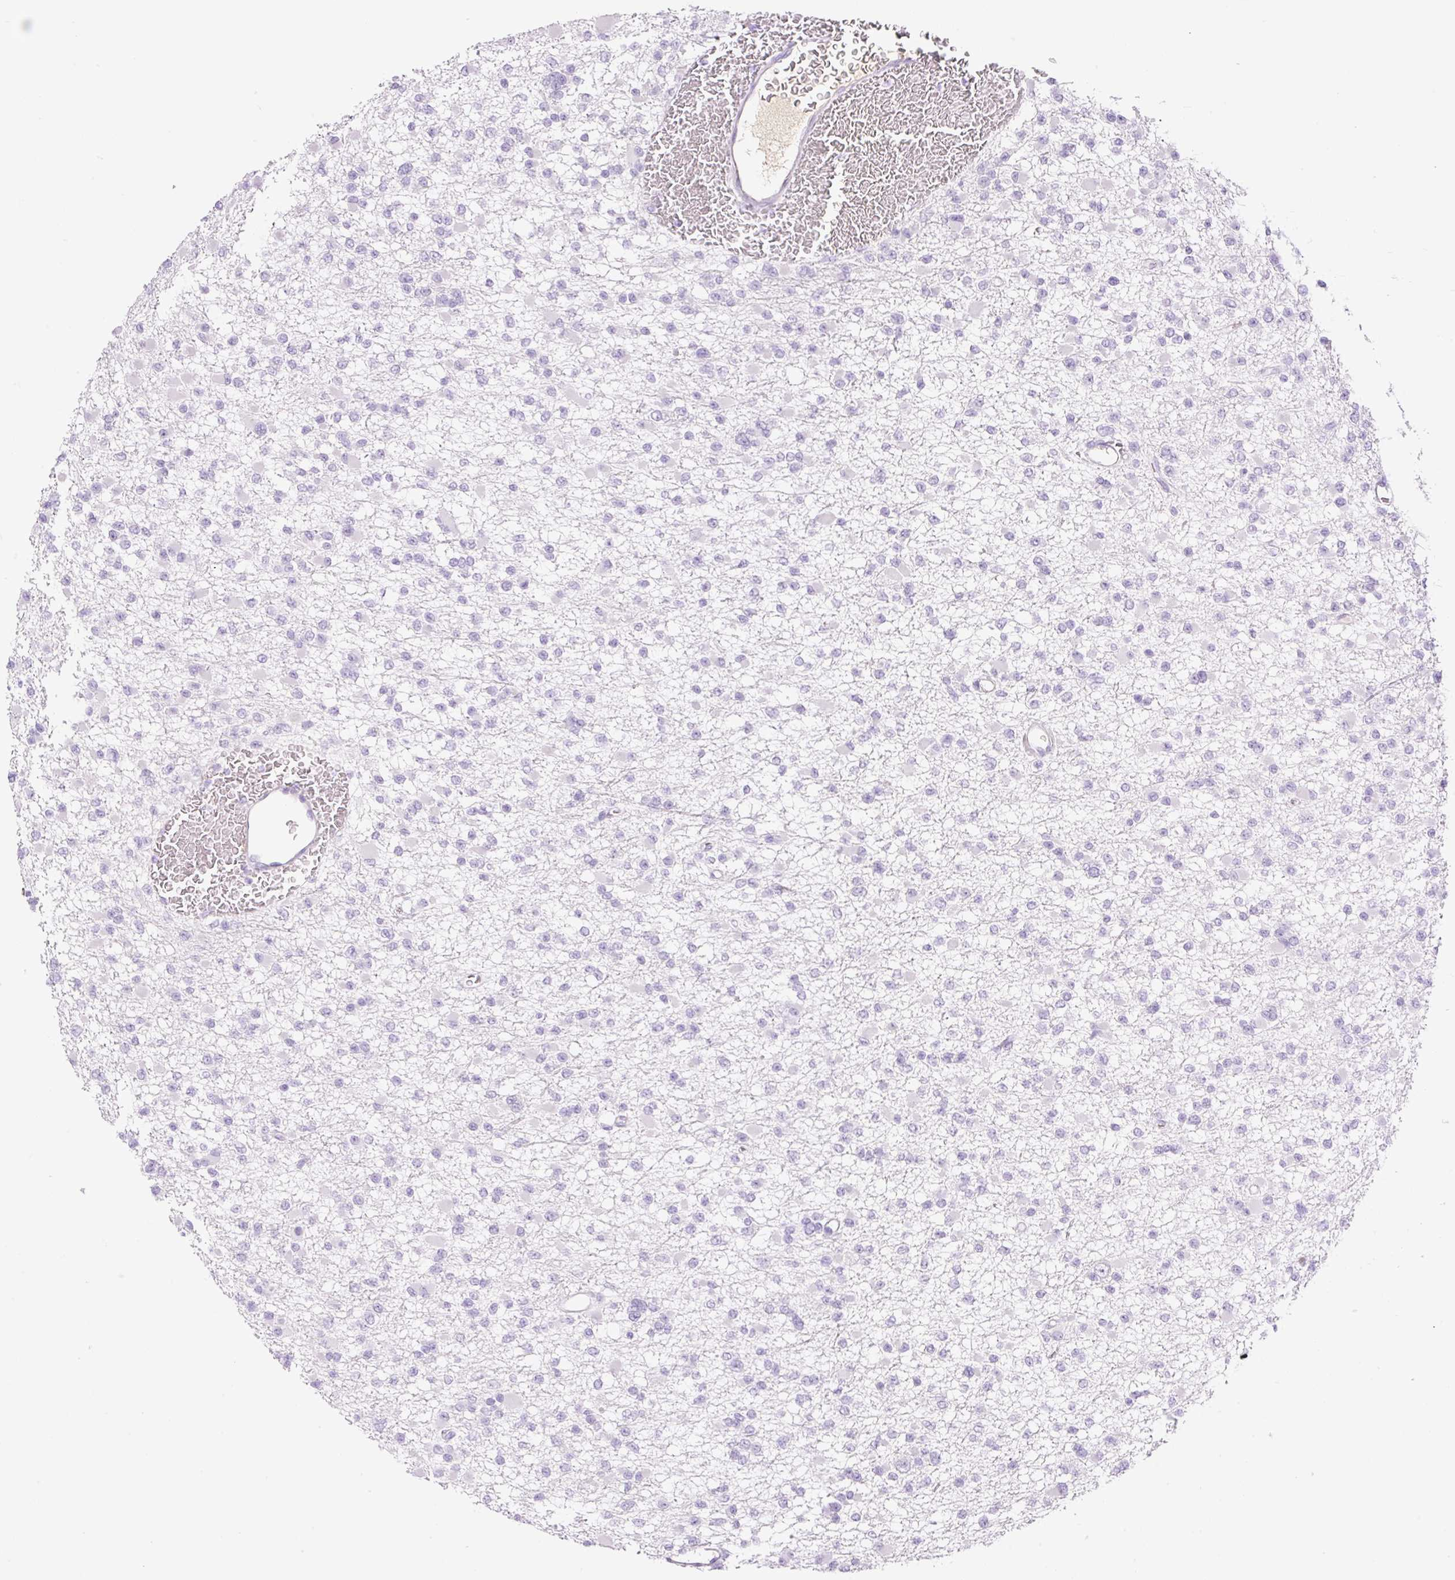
{"staining": {"intensity": "negative", "quantity": "none", "location": "none"}, "tissue": "glioma", "cell_type": "Tumor cells", "image_type": "cancer", "snomed": [{"axis": "morphology", "description": "Glioma, malignant, Low grade"}, {"axis": "topography", "description": "Brain"}], "caption": "Protein analysis of malignant glioma (low-grade) shows no significant staining in tumor cells. (DAB (3,3'-diaminobenzidine) IHC visualized using brightfield microscopy, high magnification).", "gene": "PALM3", "patient": {"sex": "female", "age": 22}}